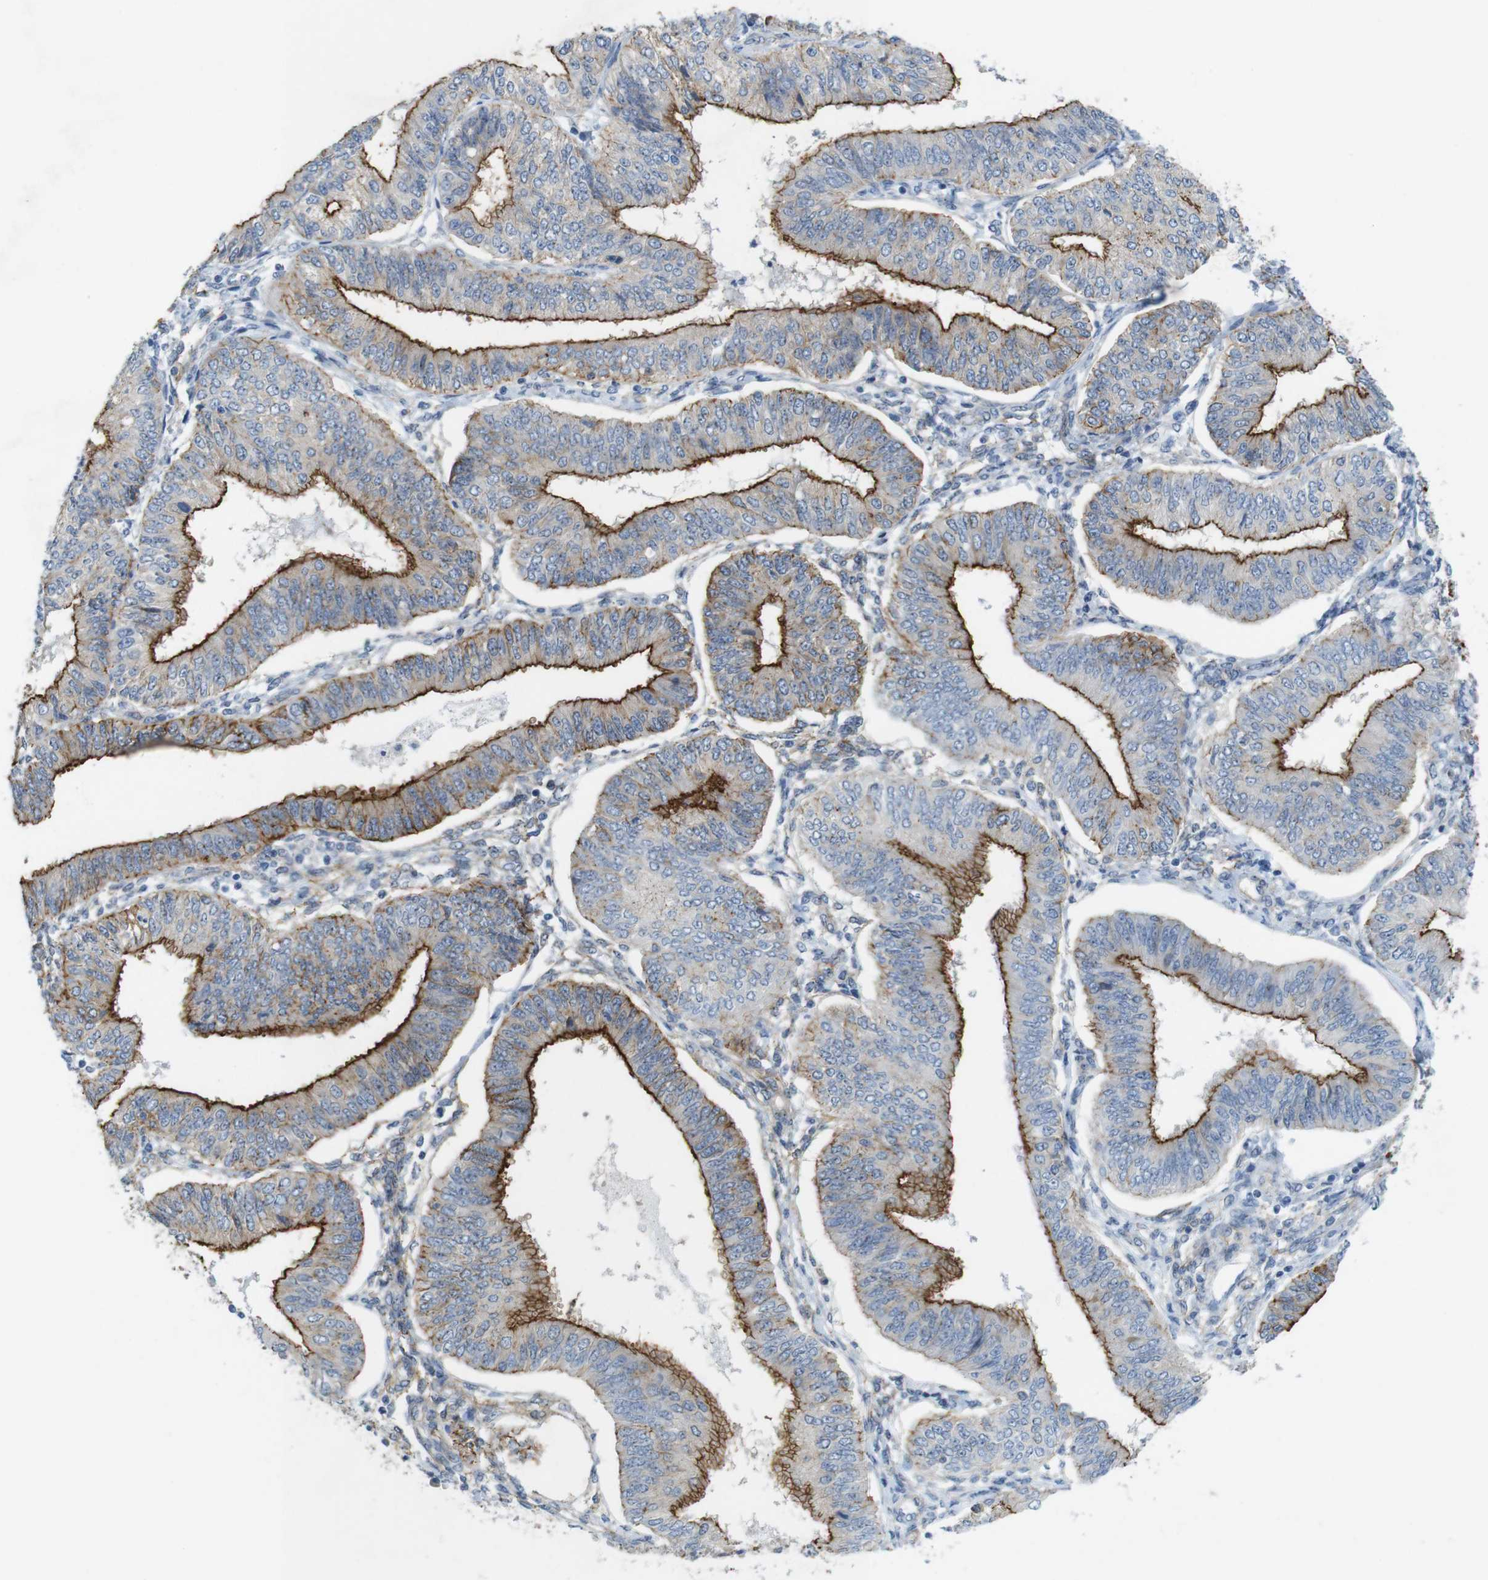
{"staining": {"intensity": "moderate", "quantity": "25%-75%", "location": "cytoplasmic/membranous"}, "tissue": "endometrial cancer", "cell_type": "Tumor cells", "image_type": "cancer", "snomed": [{"axis": "morphology", "description": "Adenocarcinoma, NOS"}, {"axis": "topography", "description": "Endometrium"}], "caption": "A photomicrograph showing moderate cytoplasmic/membranous positivity in about 25%-75% of tumor cells in endometrial adenocarcinoma, as visualized by brown immunohistochemical staining.", "gene": "TJP3", "patient": {"sex": "female", "age": 58}}